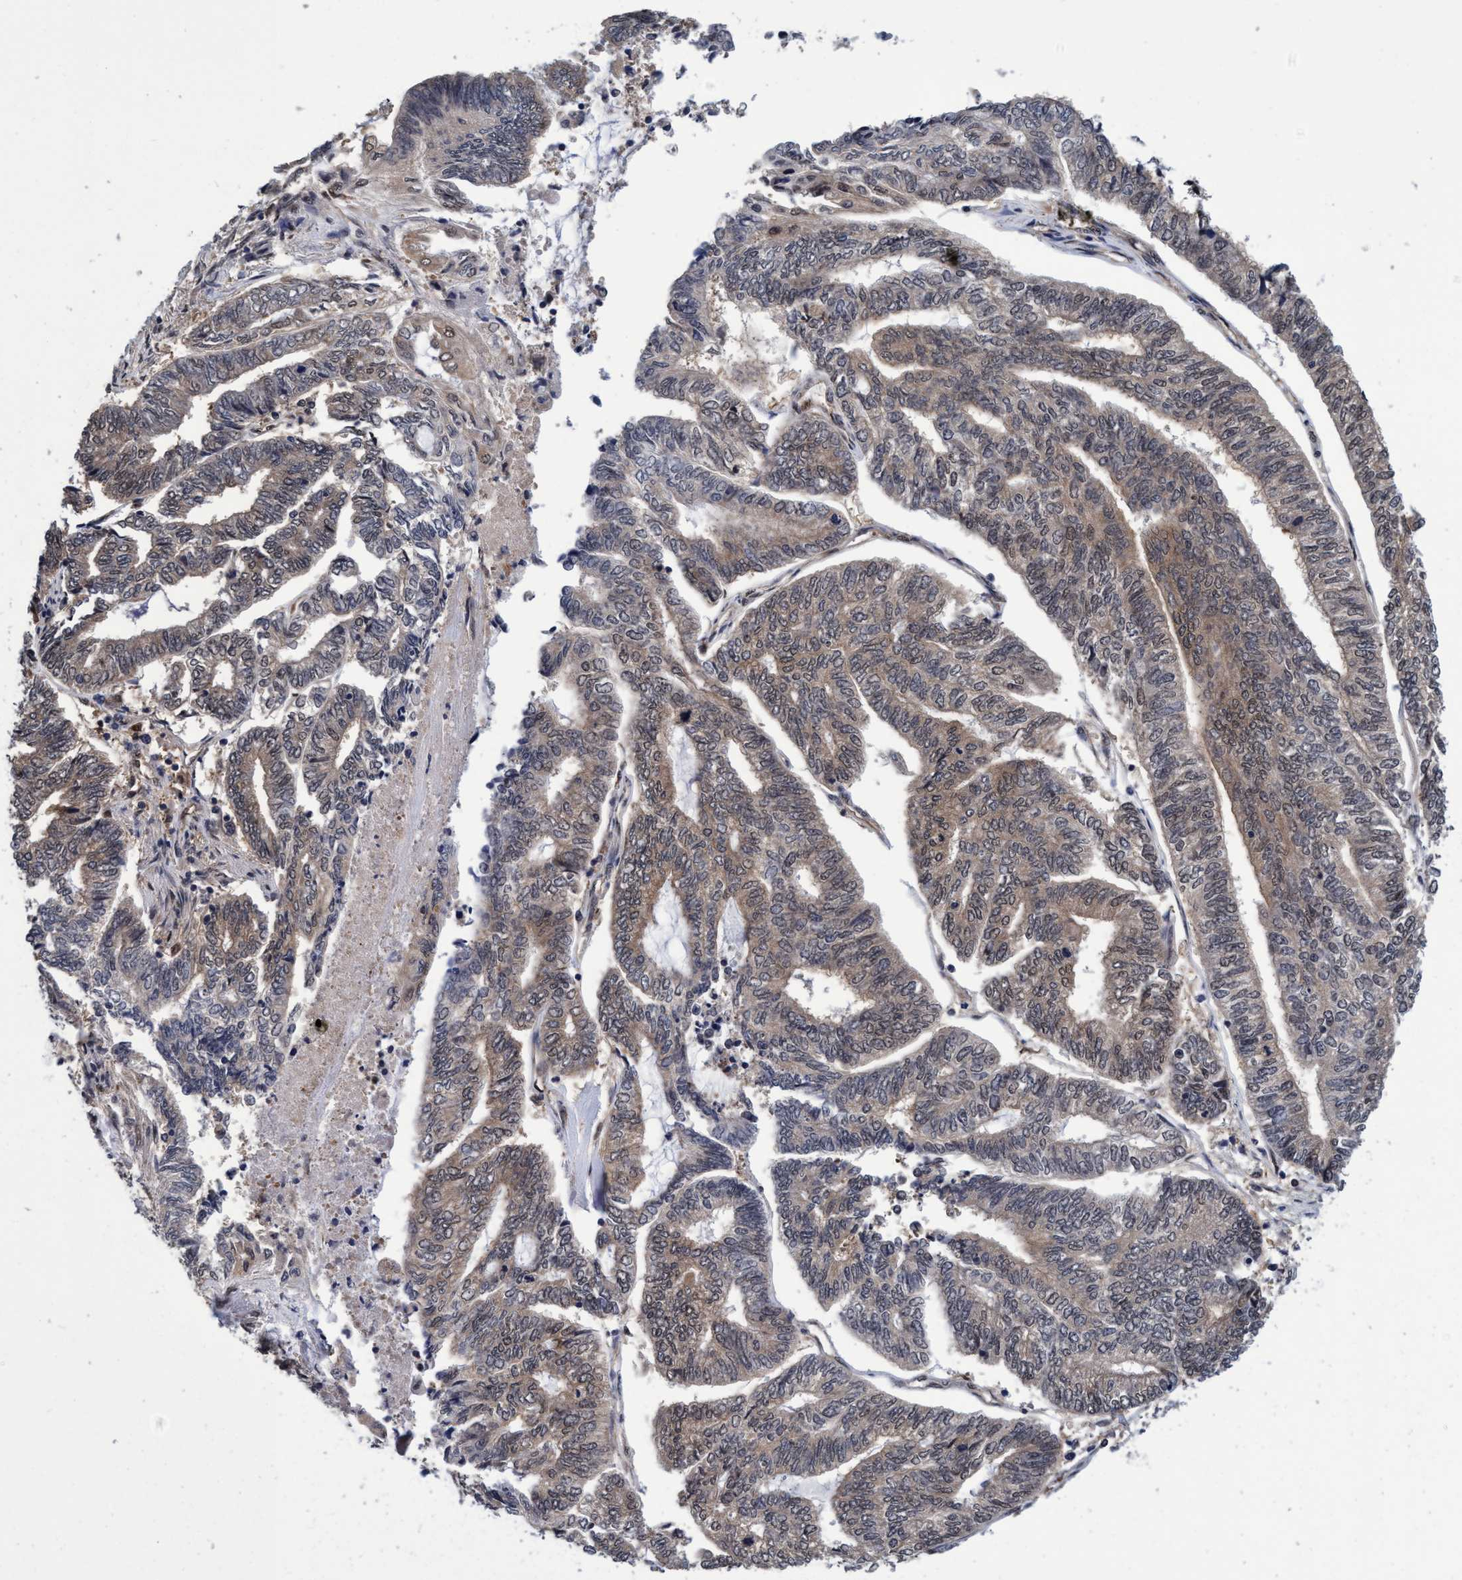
{"staining": {"intensity": "weak", "quantity": ">75%", "location": "cytoplasmic/membranous"}, "tissue": "endometrial cancer", "cell_type": "Tumor cells", "image_type": "cancer", "snomed": [{"axis": "morphology", "description": "Adenocarcinoma, NOS"}, {"axis": "topography", "description": "Uterus"}, {"axis": "topography", "description": "Endometrium"}], "caption": "Protein staining reveals weak cytoplasmic/membranous positivity in approximately >75% of tumor cells in endometrial cancer. The staining is performed using DAB brown chromogen to label protein expression. The nuclei are counter-stained blue using hematoxylin.", "gene": "PSMD12", "patient": {"sex": "female", "age": 70}}